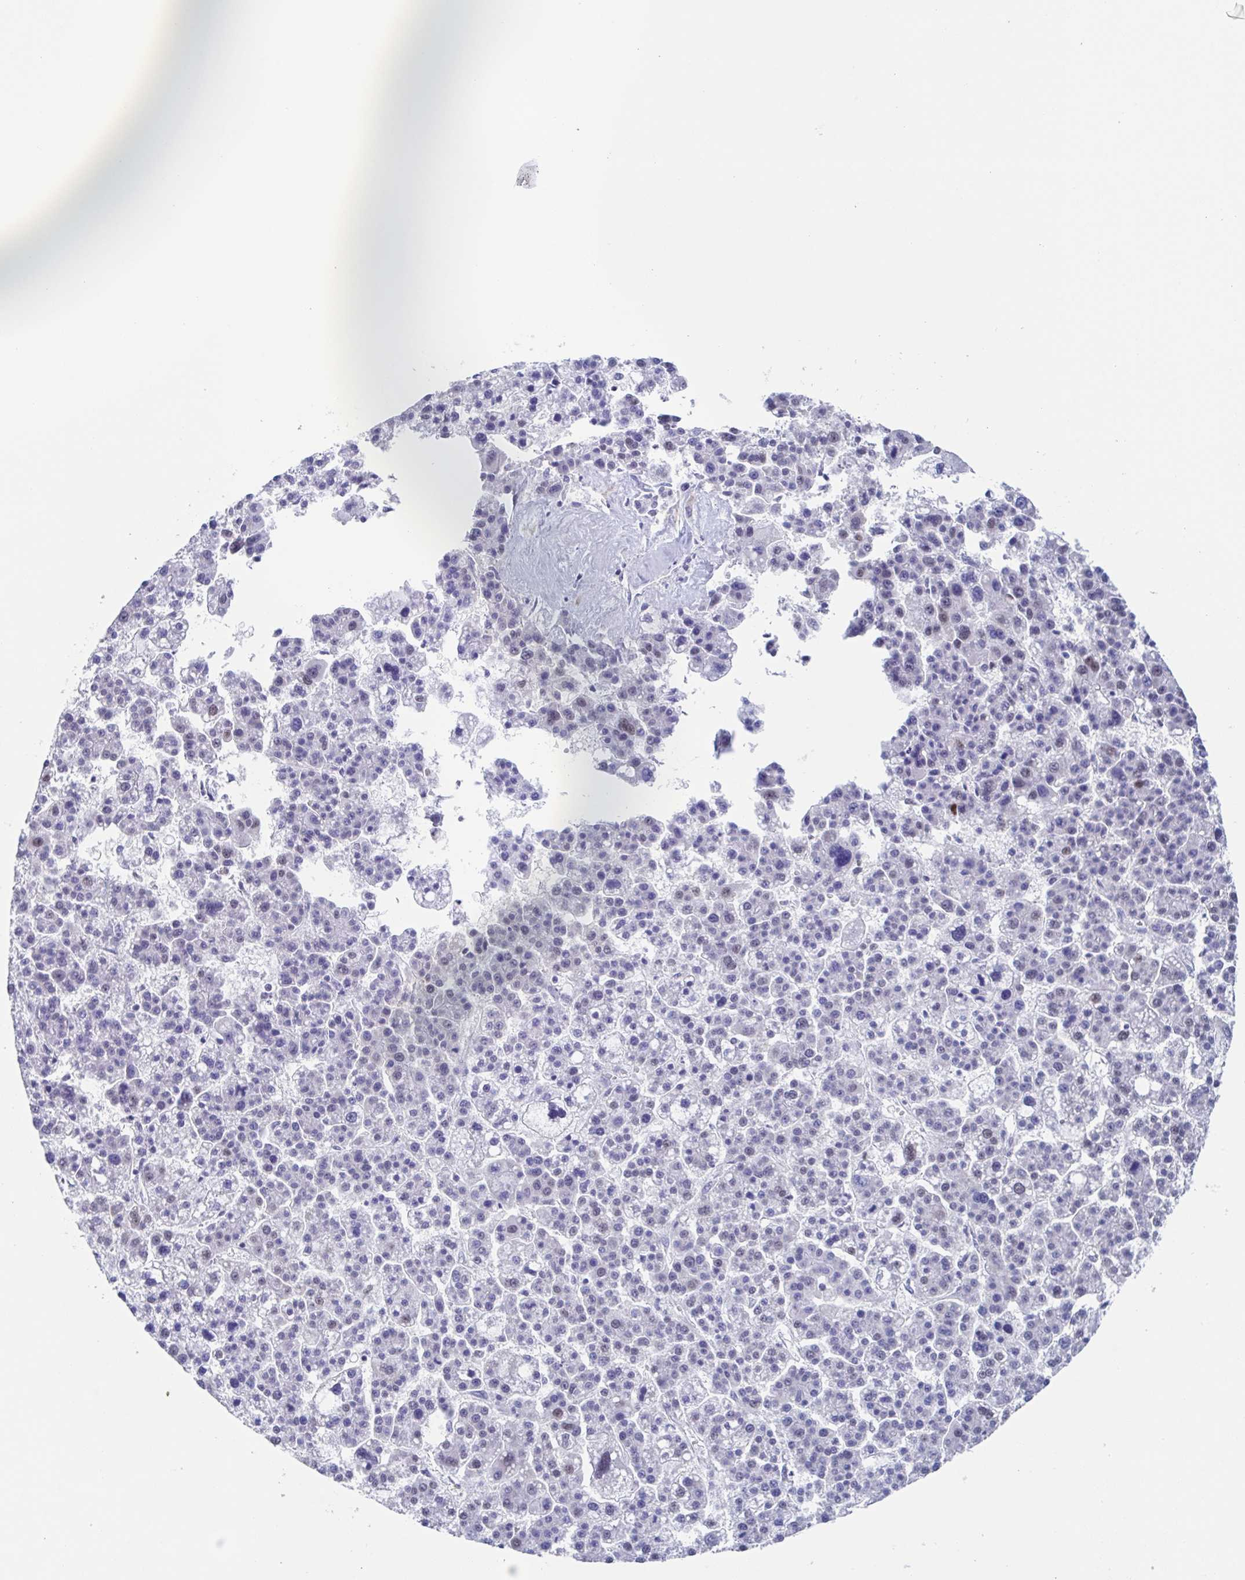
{"staining": {"intensity": "negative", "quantity": "none", "location": "none"}, "tissue": "liver cancer", "cell_type": "Tumor cells", "image_type": "cancer", "snomed": [{"axis": "morphology", "description": "Carcinoma, Hepatocellular, NOS"}, {"axis": "topography", "description": "Liver"}], "caption": "Immunohistochemistry photomicrograph of neoplastic tissue: liver cancer stained with DAB demonstrates no significant protein positivity in tumor cells. (DAB IHC visualized using brightfield microscopy, high magnification).", "gene": "PBOV1", "patient": {"sex": "female", "age": 58}}